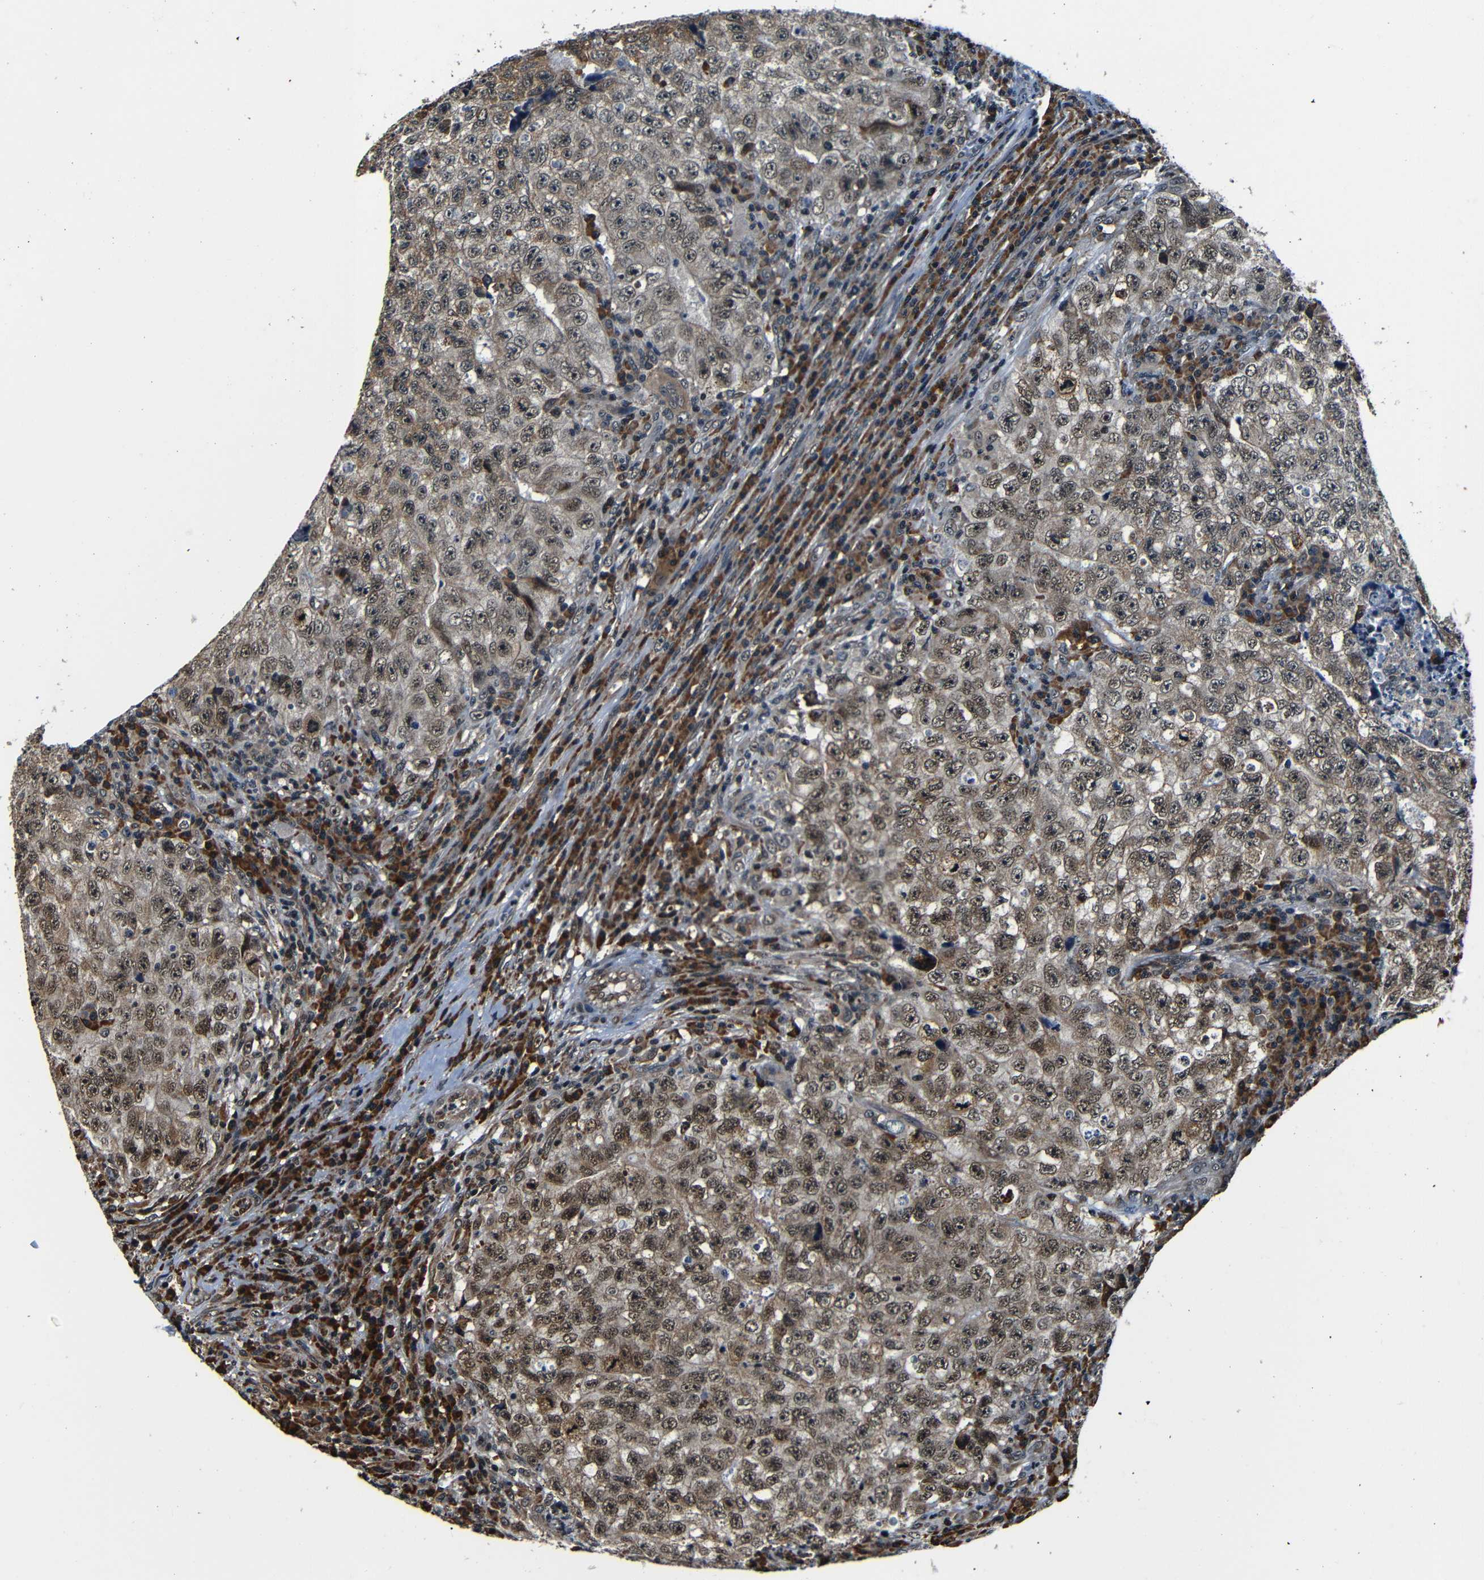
{"staining": {"intensity": "moderate", "quantity": ">75%", "location": "cytoplasmic/membranous,nuclear"}, "tissue": "testis cancer", "cell_type": "Tumor cells", "image_type": "cancer", "snomed": [{"axis": "morphology", "description": "Necrosis, NOS"}, {"axis": "morphology", "description": "Carcinoma, Embryonal, NOS"}, {"axis": "topography", "description": "Testis"}], "caption": "Immunohistochemical staining of testis cancer (embryonal carcinoma) reveals medium levels of moderate cytoplasmic/membranous and nuclear protein positivity in about >75% of tumor cells.", "gene": "NCBP3", "patient": {"sex": "male", "age": 19}}